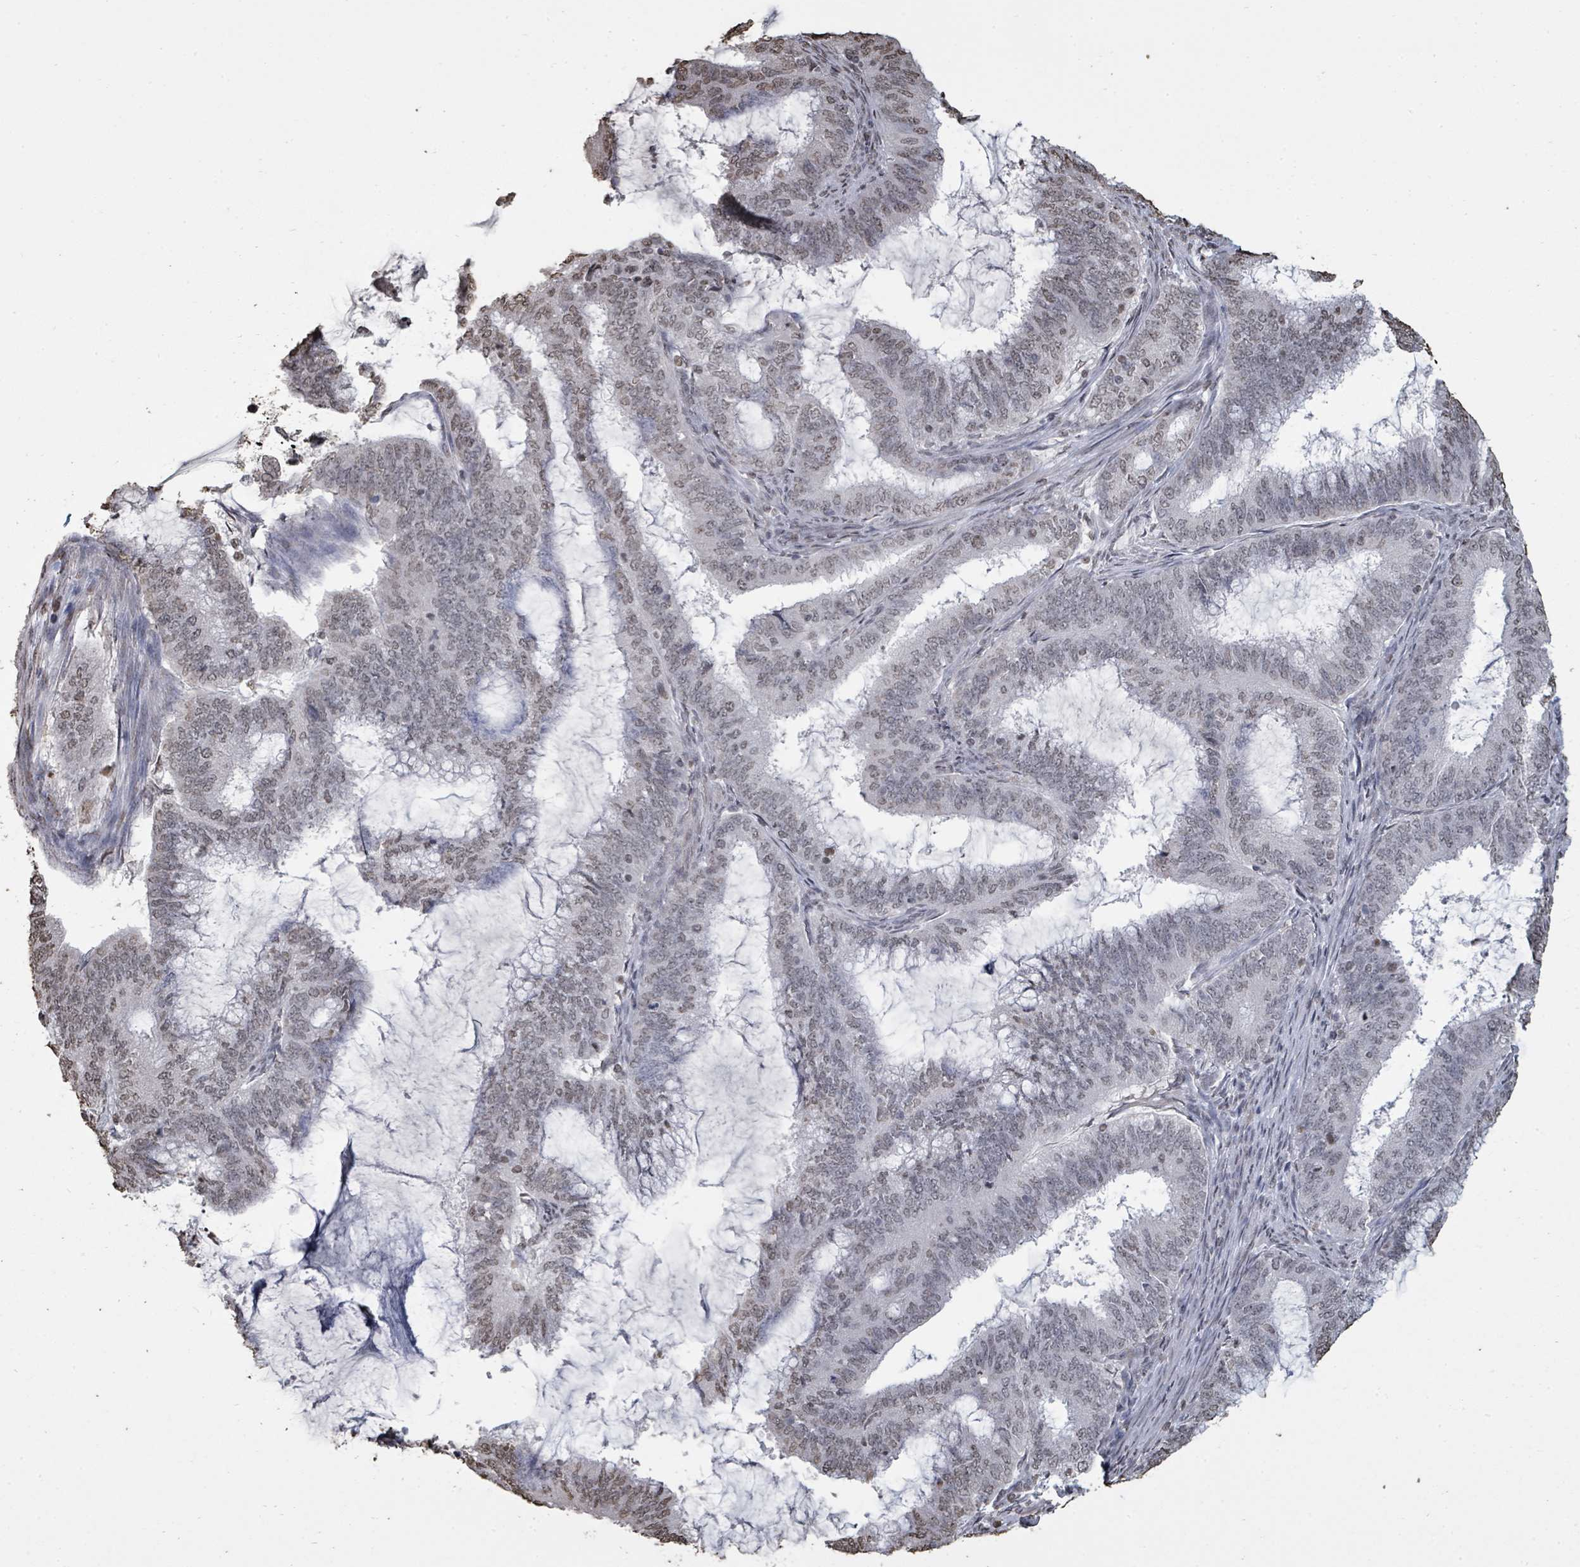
{"staining": {"intensity": "weak", "quantity": "<25%", "location": "nuclear"}, "tissue": "endometrial cancer", "cell_type": "Tumor cells", "image_type": "cancer", "snomed": [{"axis": "morphology", "description": "Adenocarcinoma, NOS"}, {"axis": "topography", "description": "Endometrium"}], "caption": "There is no significant expression in tumor cells of endometrial cancer (adenocarcinoma).", "gene": "MRPS12", "patient": {"sex": "female", "age": 51}}